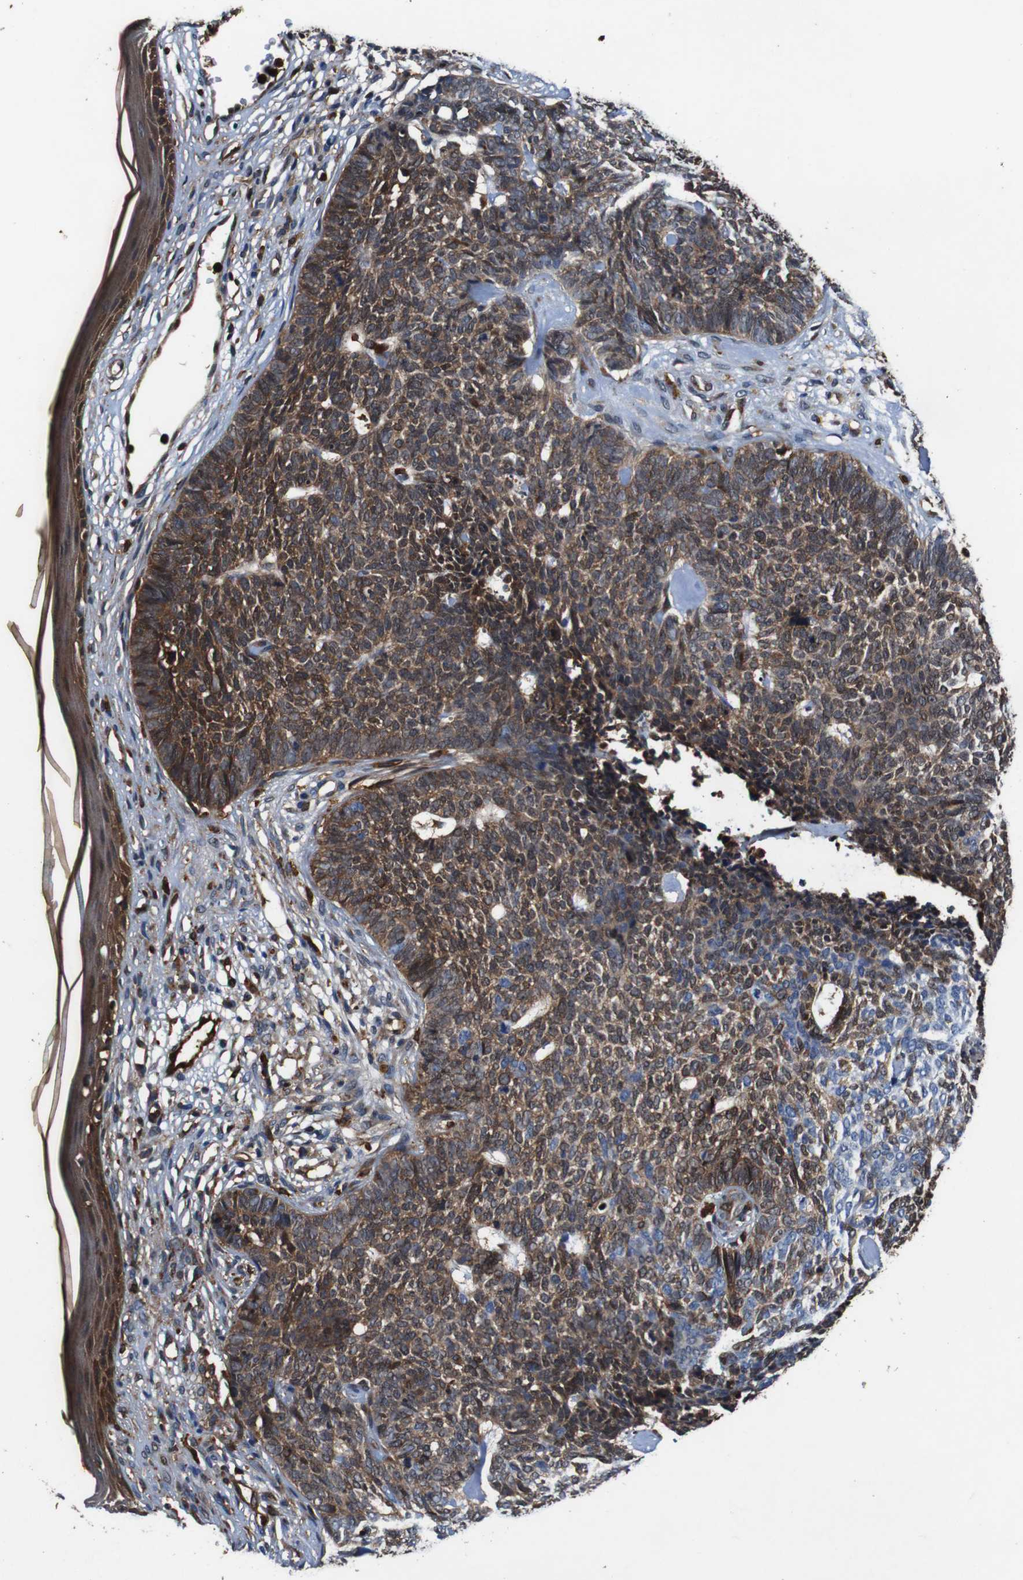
{"staining": {"intensity": "moderate", "quantity": ">75%", "location": "cytoplasmic/membranous,nuclear"}, "tissue": "skin cancer", "cell_type": "Tumor cells", "image_type": "cancer", "snomed": [{"axis": "morphology", "description": "Basal cell carcinoma"}, {"axis": "topography", "description": "Skin"}], "caption": "Approximately >75% of tumor cells in skin basal cell carcinoma reveal moderate cytoplasmic/membranous and nuclear protein staining as visualized by brown immunohistochemical staining.", "gene": "ANXA1", "patient": {"sex": "female", "age": 84}}